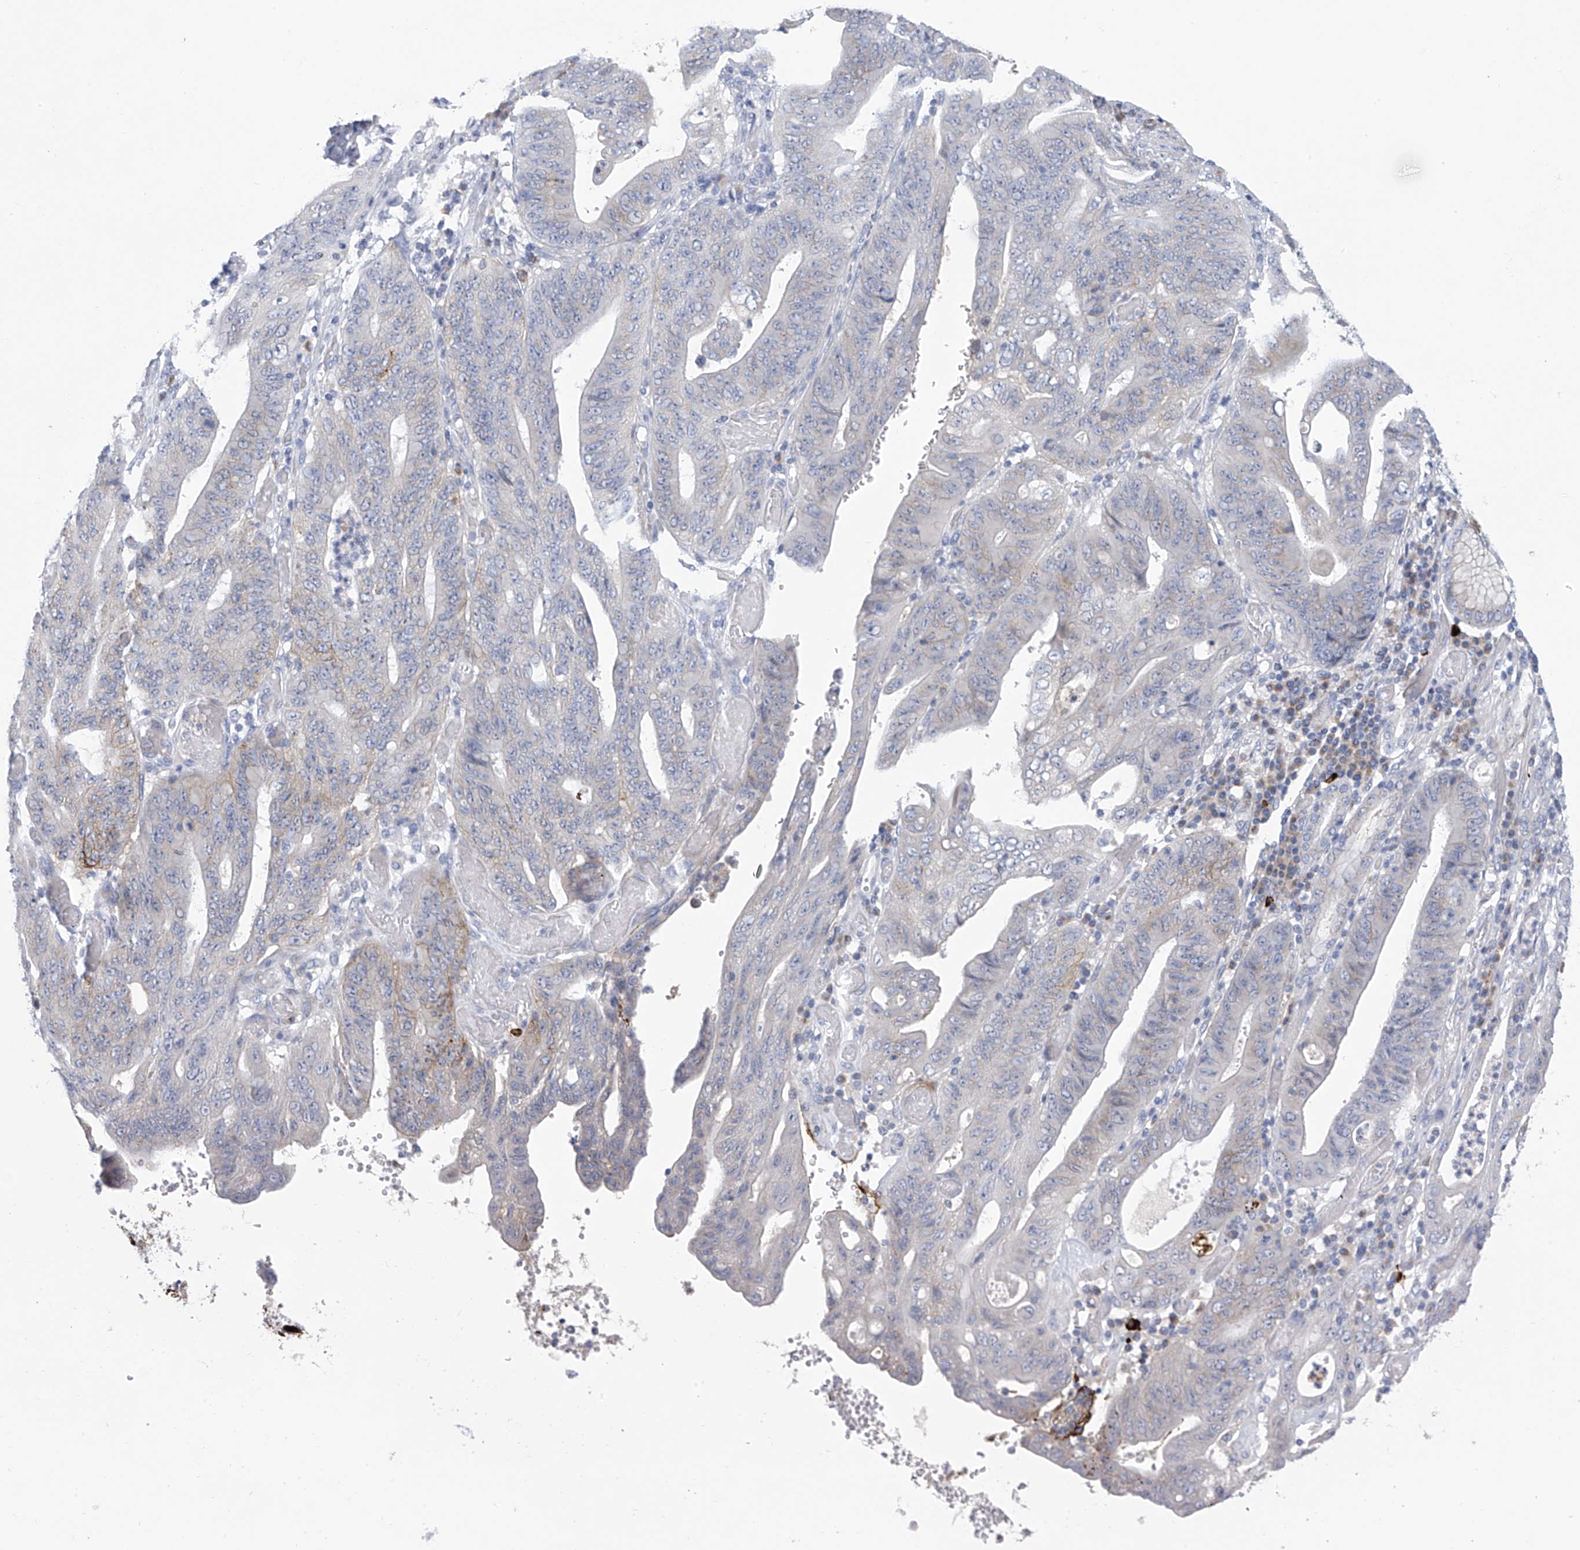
{"staining": {"intensity": "weak", "quantity": "<25%", "location": "cytoplasmic/membranous"}, "tissue": "stomach cancer", "cell_type": "Tumor cells", "image_type": "cancer", "snomed": [{"axis": "morphology", "description": "Adenocarcinoma, NOS"}, {"axis": "topography", "description": "Stomach"}], "caption": "DAB (3,3'-diaminobenzidine) immunohistochemical staining of stomach adenocarcinoma shows no significant expression in tumor cells.", "gene": "SLCO4A1", "patient": {"sex": "female", "age": 73}}